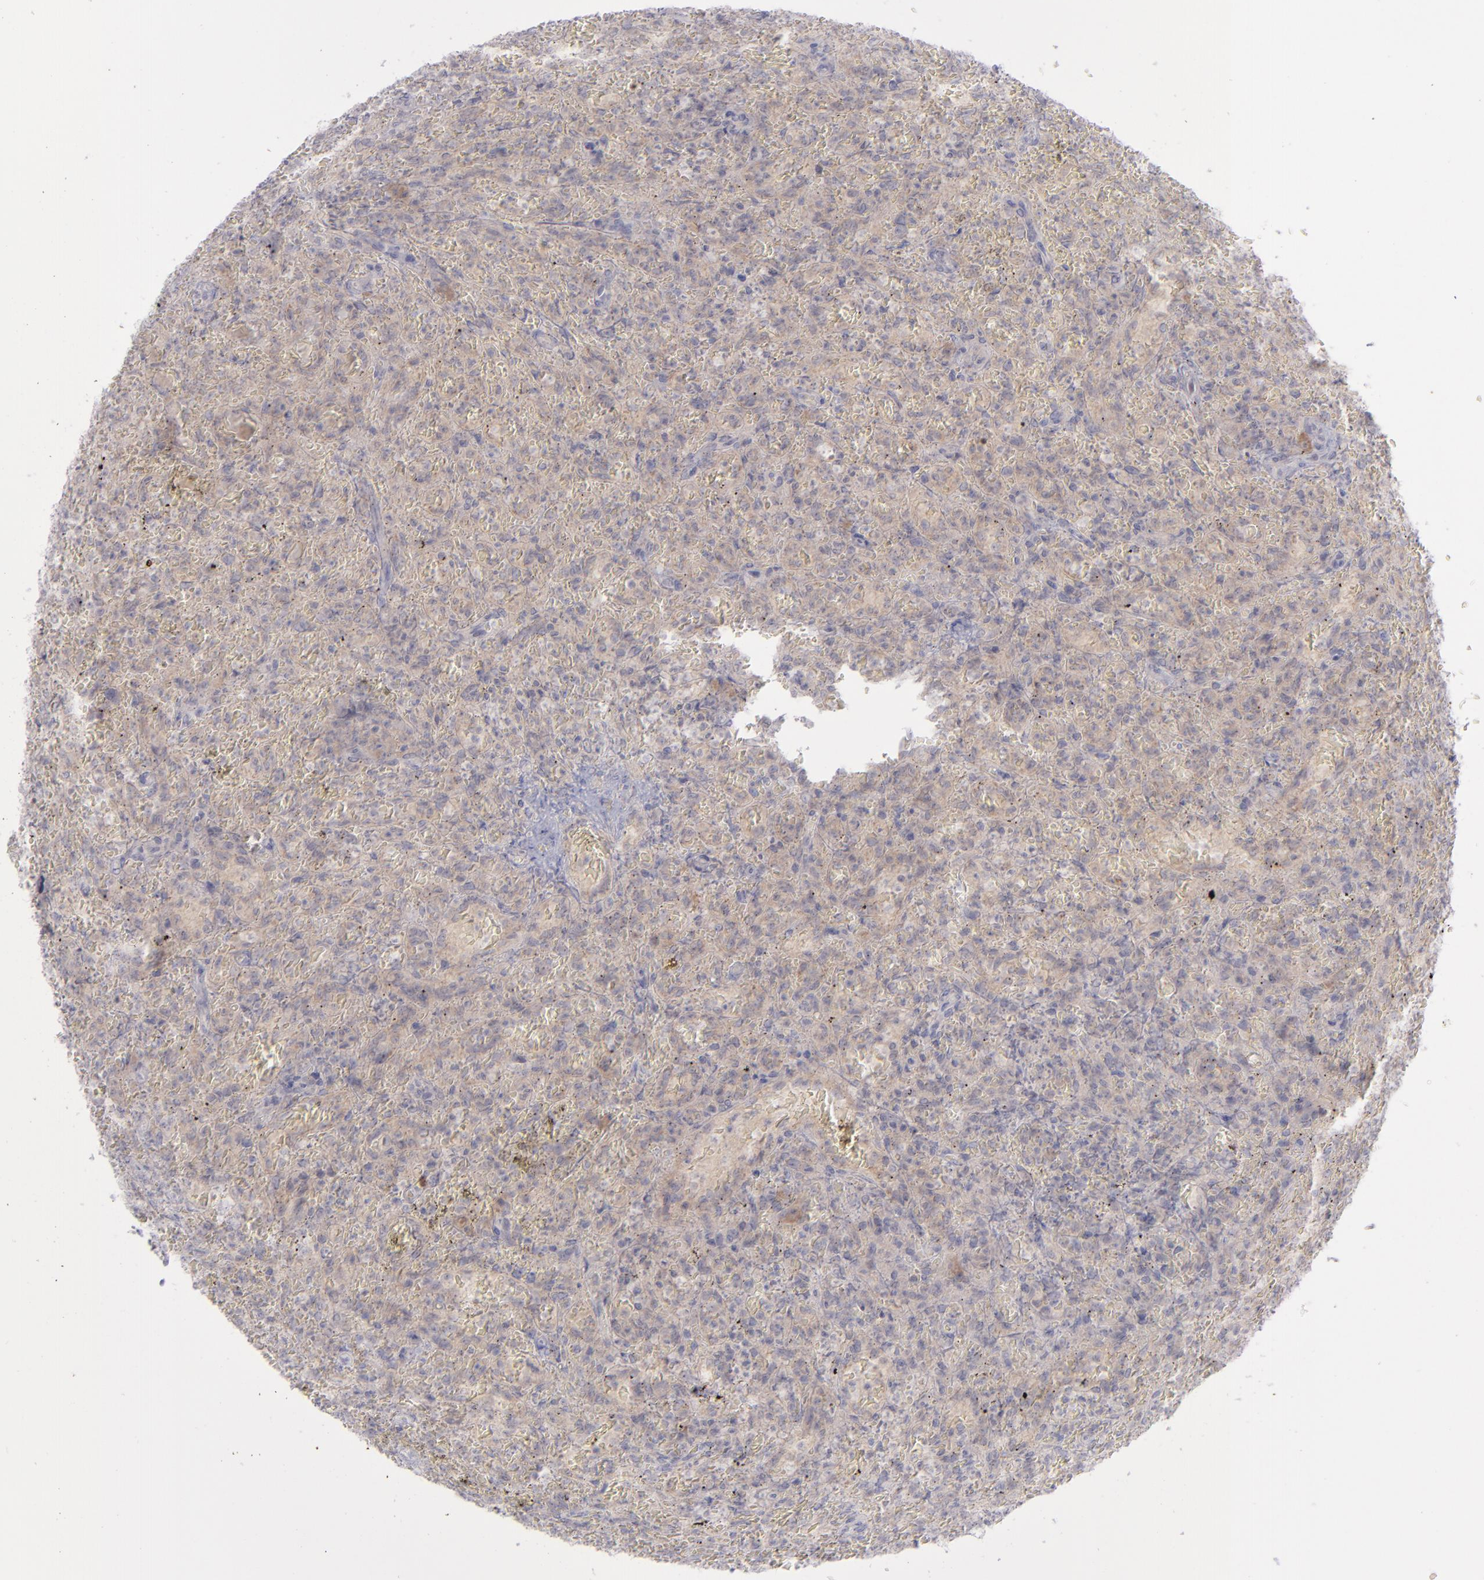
{"staining": {"intensity": "moderate", "quantity": ">75%", "location": "cytoplasmic/membranous"}, "tissue": "lymphoma", "cell_type": "Tumor cells", "image_type": "cancer", "snomed": [{"axis": "morphology", "description": "Malignant lymphoma, non-Hodgkin's type, Low grade"}, {"axis": "topography", "description": "Spleen"}], "caption": "Immunohistochemistry (DAB) staining of human malignant lymphoma, non-Hodgkin's type (low-grade) displays moderate cytoplasmic/membranous protein staining in about >75% of tumor cells.", "gene": "EVPL", "patient": {"sex": "female", "age": 64}}